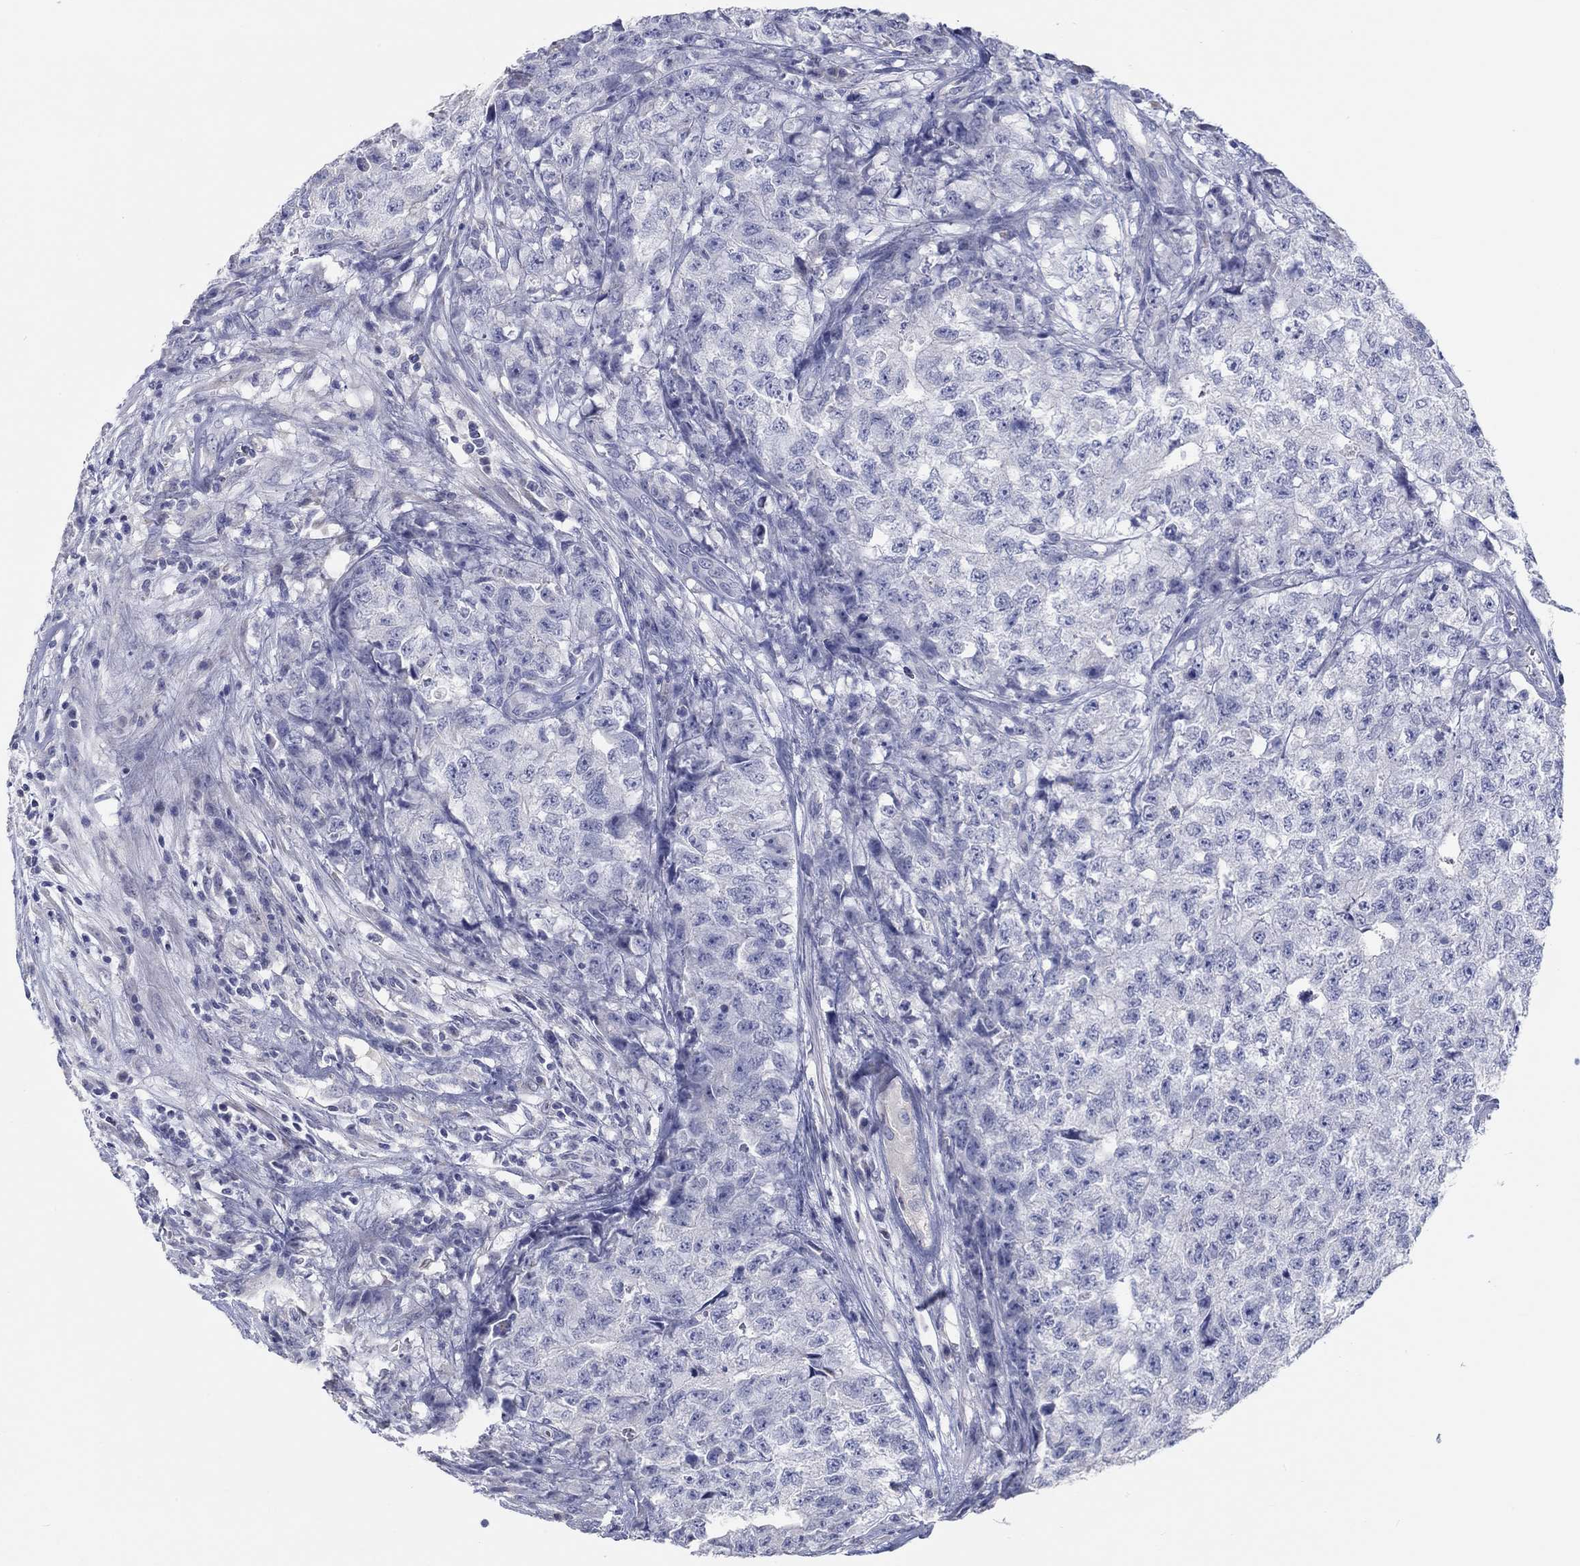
{"staining": {"intensity": "negative", "quantity": "none", "location": "none"}, "tissue": "testis cancer", "cell_type": "Tumor cells", "image_type": "cancer", "snomed": [{"axis": "morphology", "description": "Seminoma, NOS"}, {"axis": "morphology", "description": "Carcinoma, Embryonal, NOS"}, {"axis": "topography", "description": "Testis"}], "caption": "Immunohistochemistry (IHC) of testis cancer displays no positivity in tumor cells.", "gene": "LRRC4C", "patient": {"sex": "male", "age": 22}}